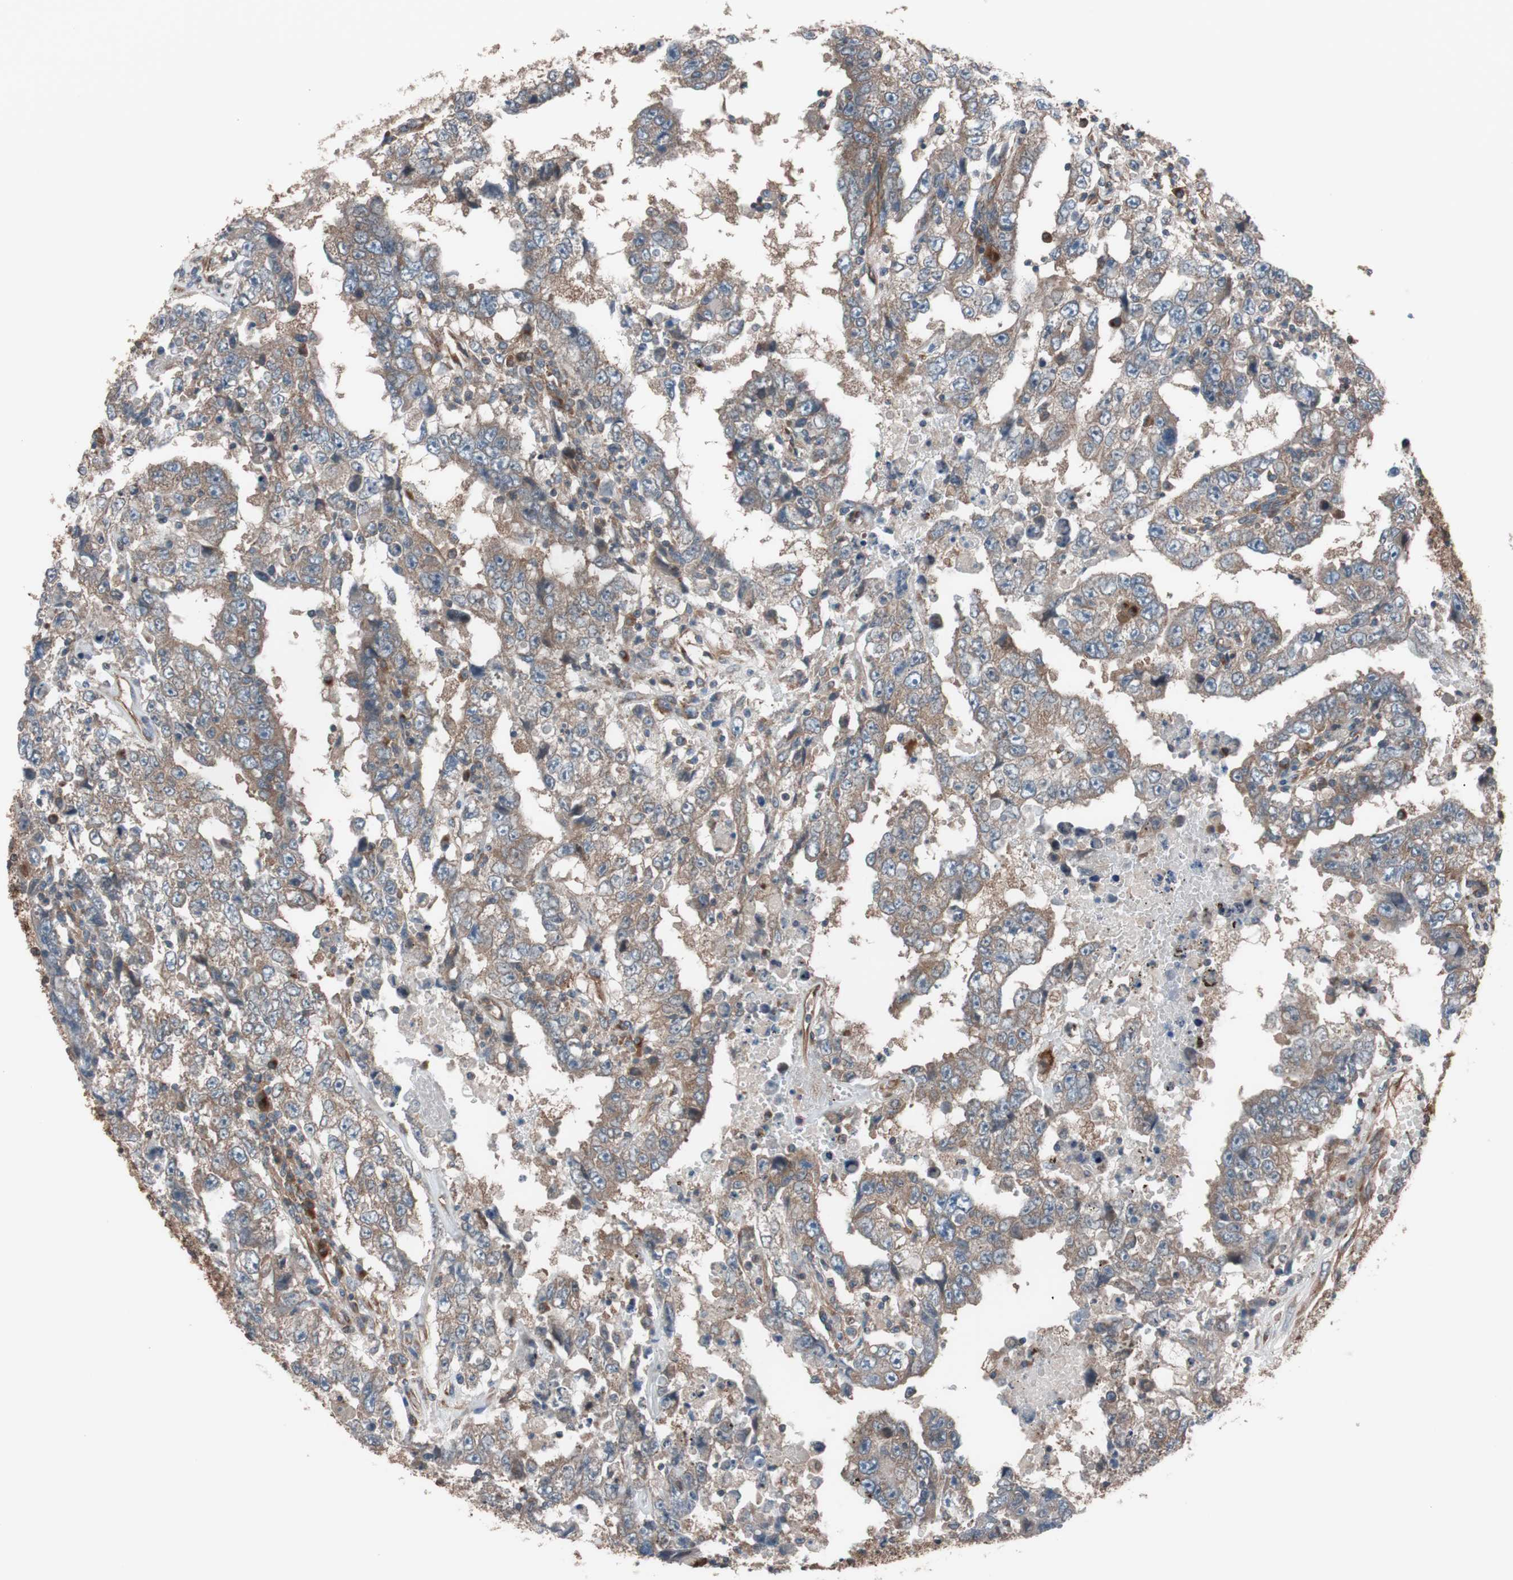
{"staining": {"intensity": "moderate", "quantity": ">75%", "location": "cytoplasmic/membranous"}, "tissue": "testis cancer", "cell_type": "Tumor cells", "image_type": "cancer", "snomed": [{"axis": "morphology", "description": "Carcinoma, Embryonal, NOS"}, {"axis": "topography", "description": "Testis"}], "caption": "DAB immunohistochemical staining of testis cancer displays moderate cytoplasmic/membranous protein expression in approximately >75% of tumor cells. Nuclei are stained in blue.", "gene": "SEC31A", "patient": {"sex": "male", "age": 26}}